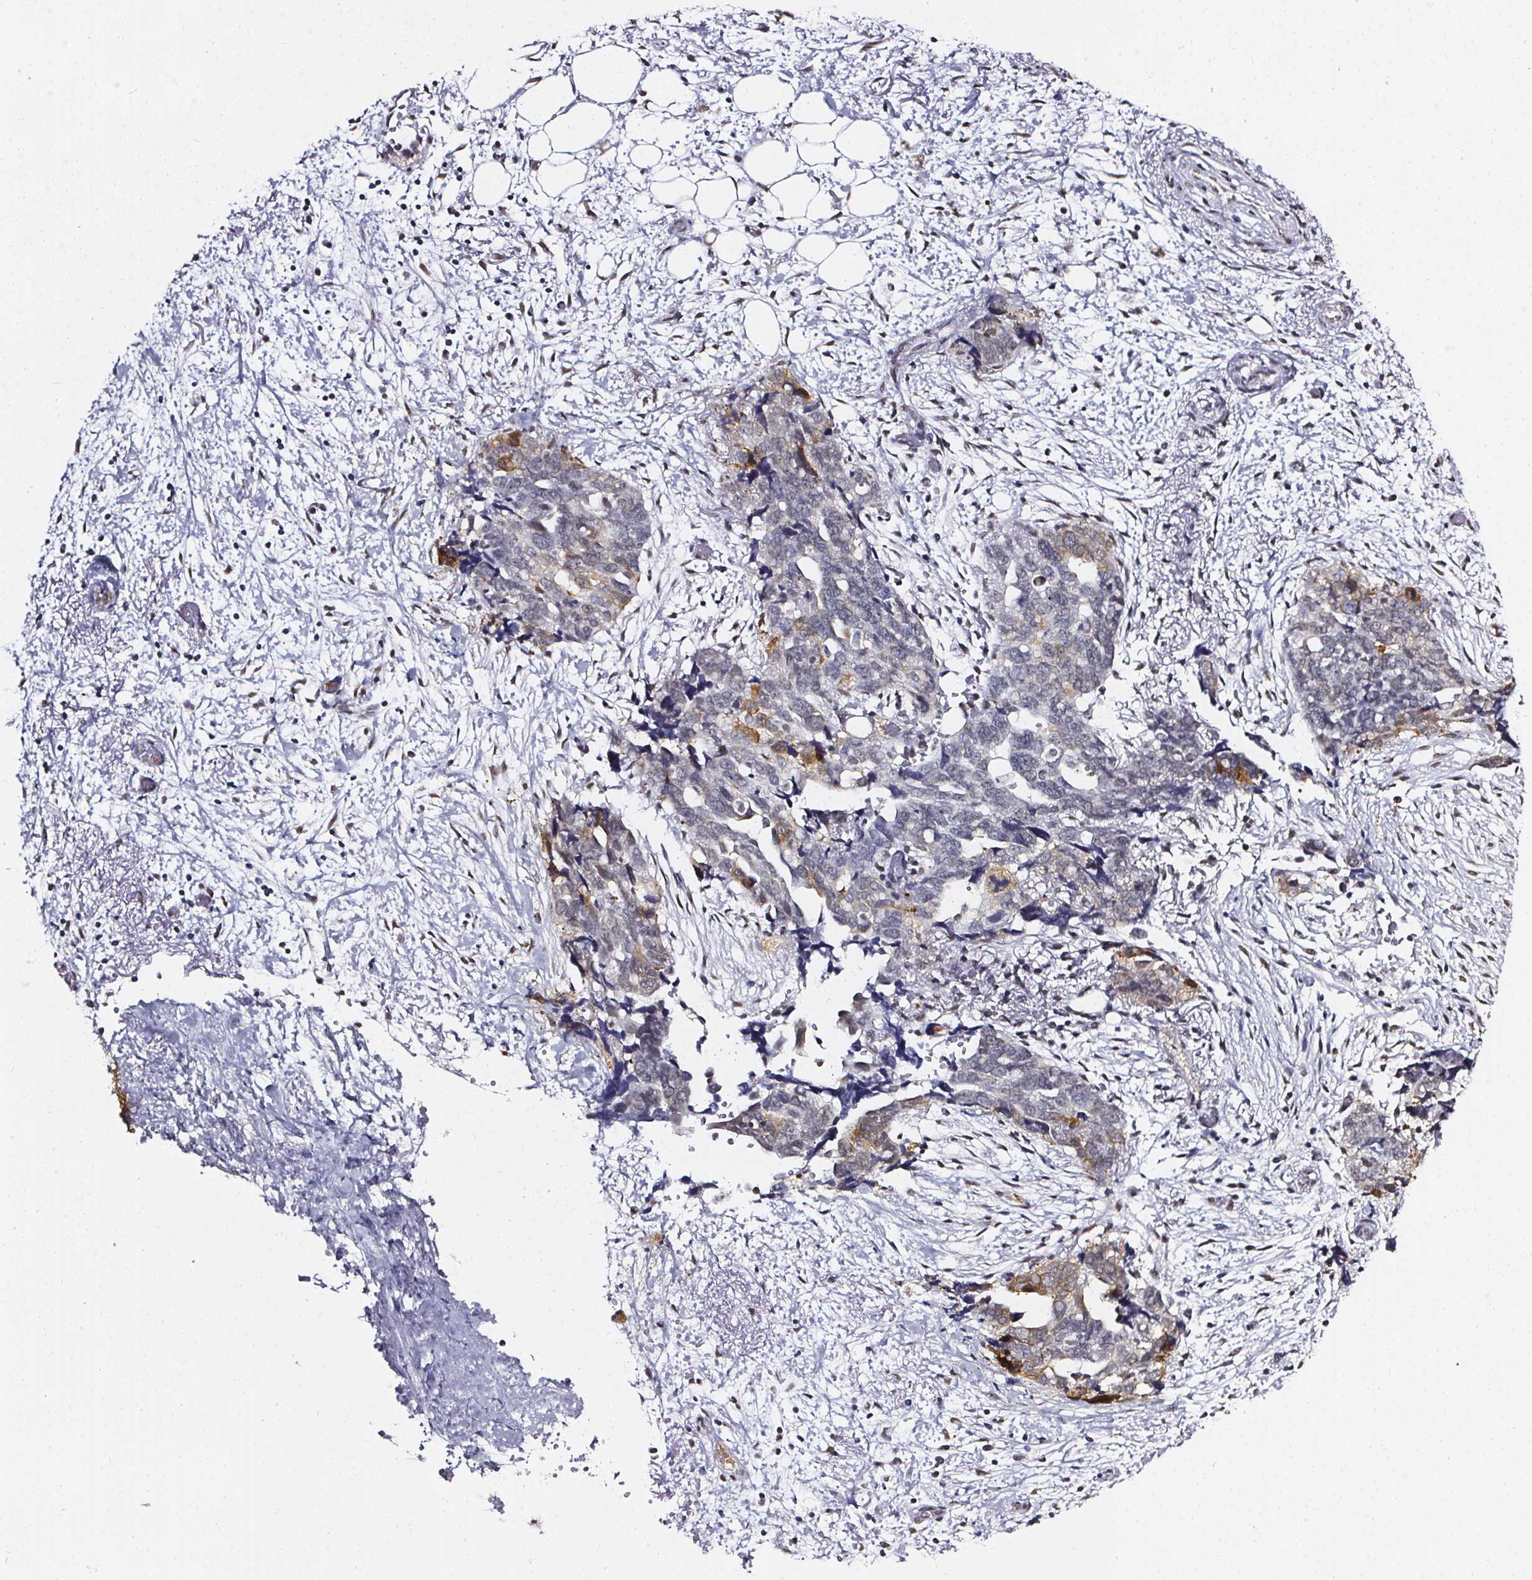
{"staining": {"intensity": "moderate", "quantity": "<25%", "location": "cytoplasmic/membranous"}, "tissue": "ovarian cancer", "cell_type": "Tumor cells", "image_type": "cancer", "snomed": [{"axis": "morphology", "description": "Cystadenocarcinoma, serous, NOS"}, {"axis": "topography", "description": "Ovary"}], "caption": "Tumor cells show low levels of moderate cytoplasmic/membranous expression in about <25% of cells in ovarian serous cystadenocarcinoma.", "gene": "GP6", "patient": {"sex": "female", "age": 69}}